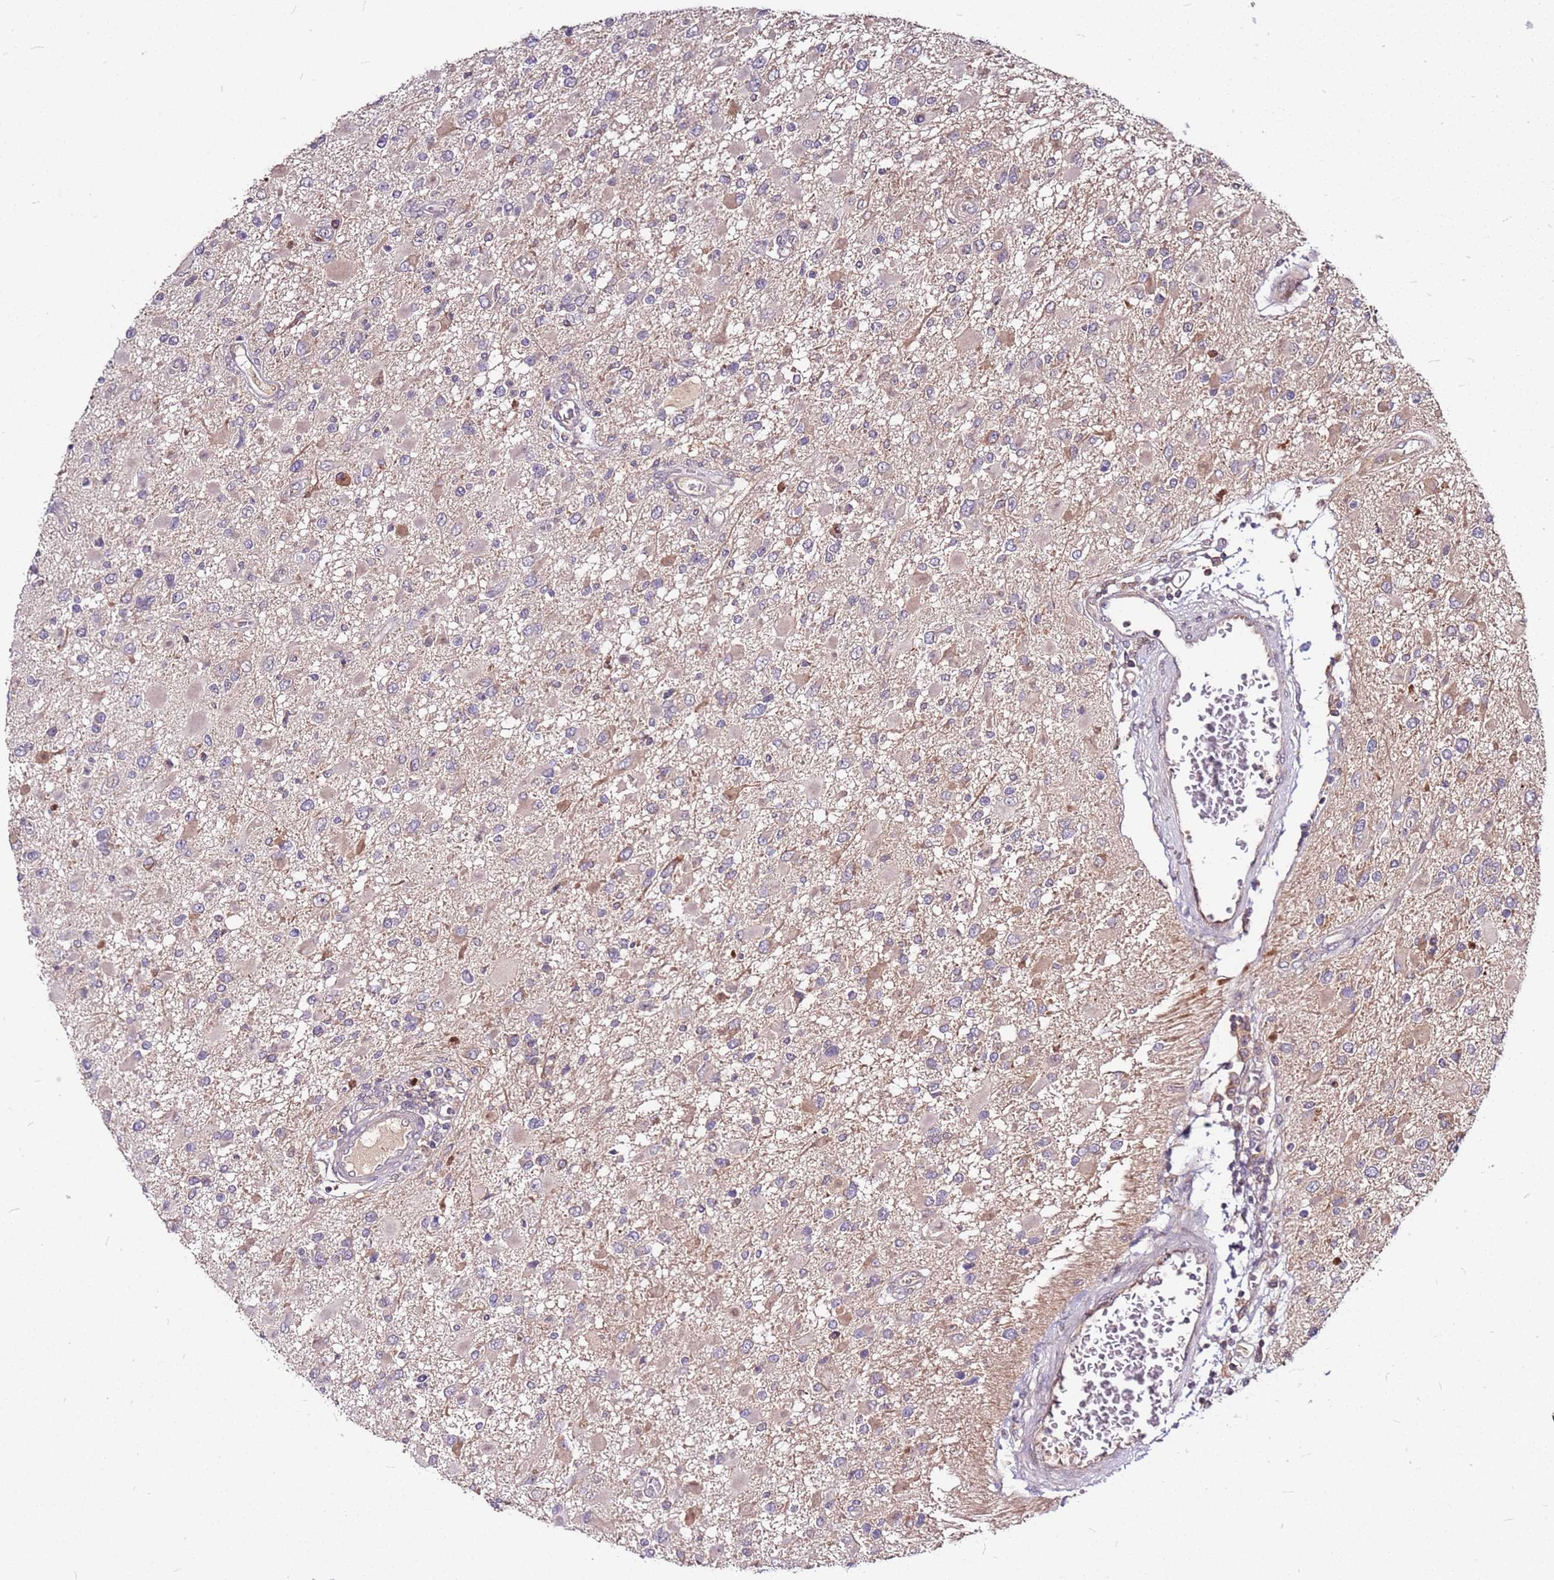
{"staining": {"intensity": "weak", "quantity": "<25%", "location": "cytoplasmic/membranous"}, "tissue": "glioma", "cell_type": "Tumor cells", "image_type": "cancer", "snomed": [{"axis": "morphology", "description": "Glioma, malignant, High grade"}, {"axis": "topography", "description": "Brain"}], "caption": "Immunohistochemical staining of glioma exhibits no significant positivity in tumor cells.", "gene": "DCDC2C", "patient": {"sex": "male", "age": 53}}